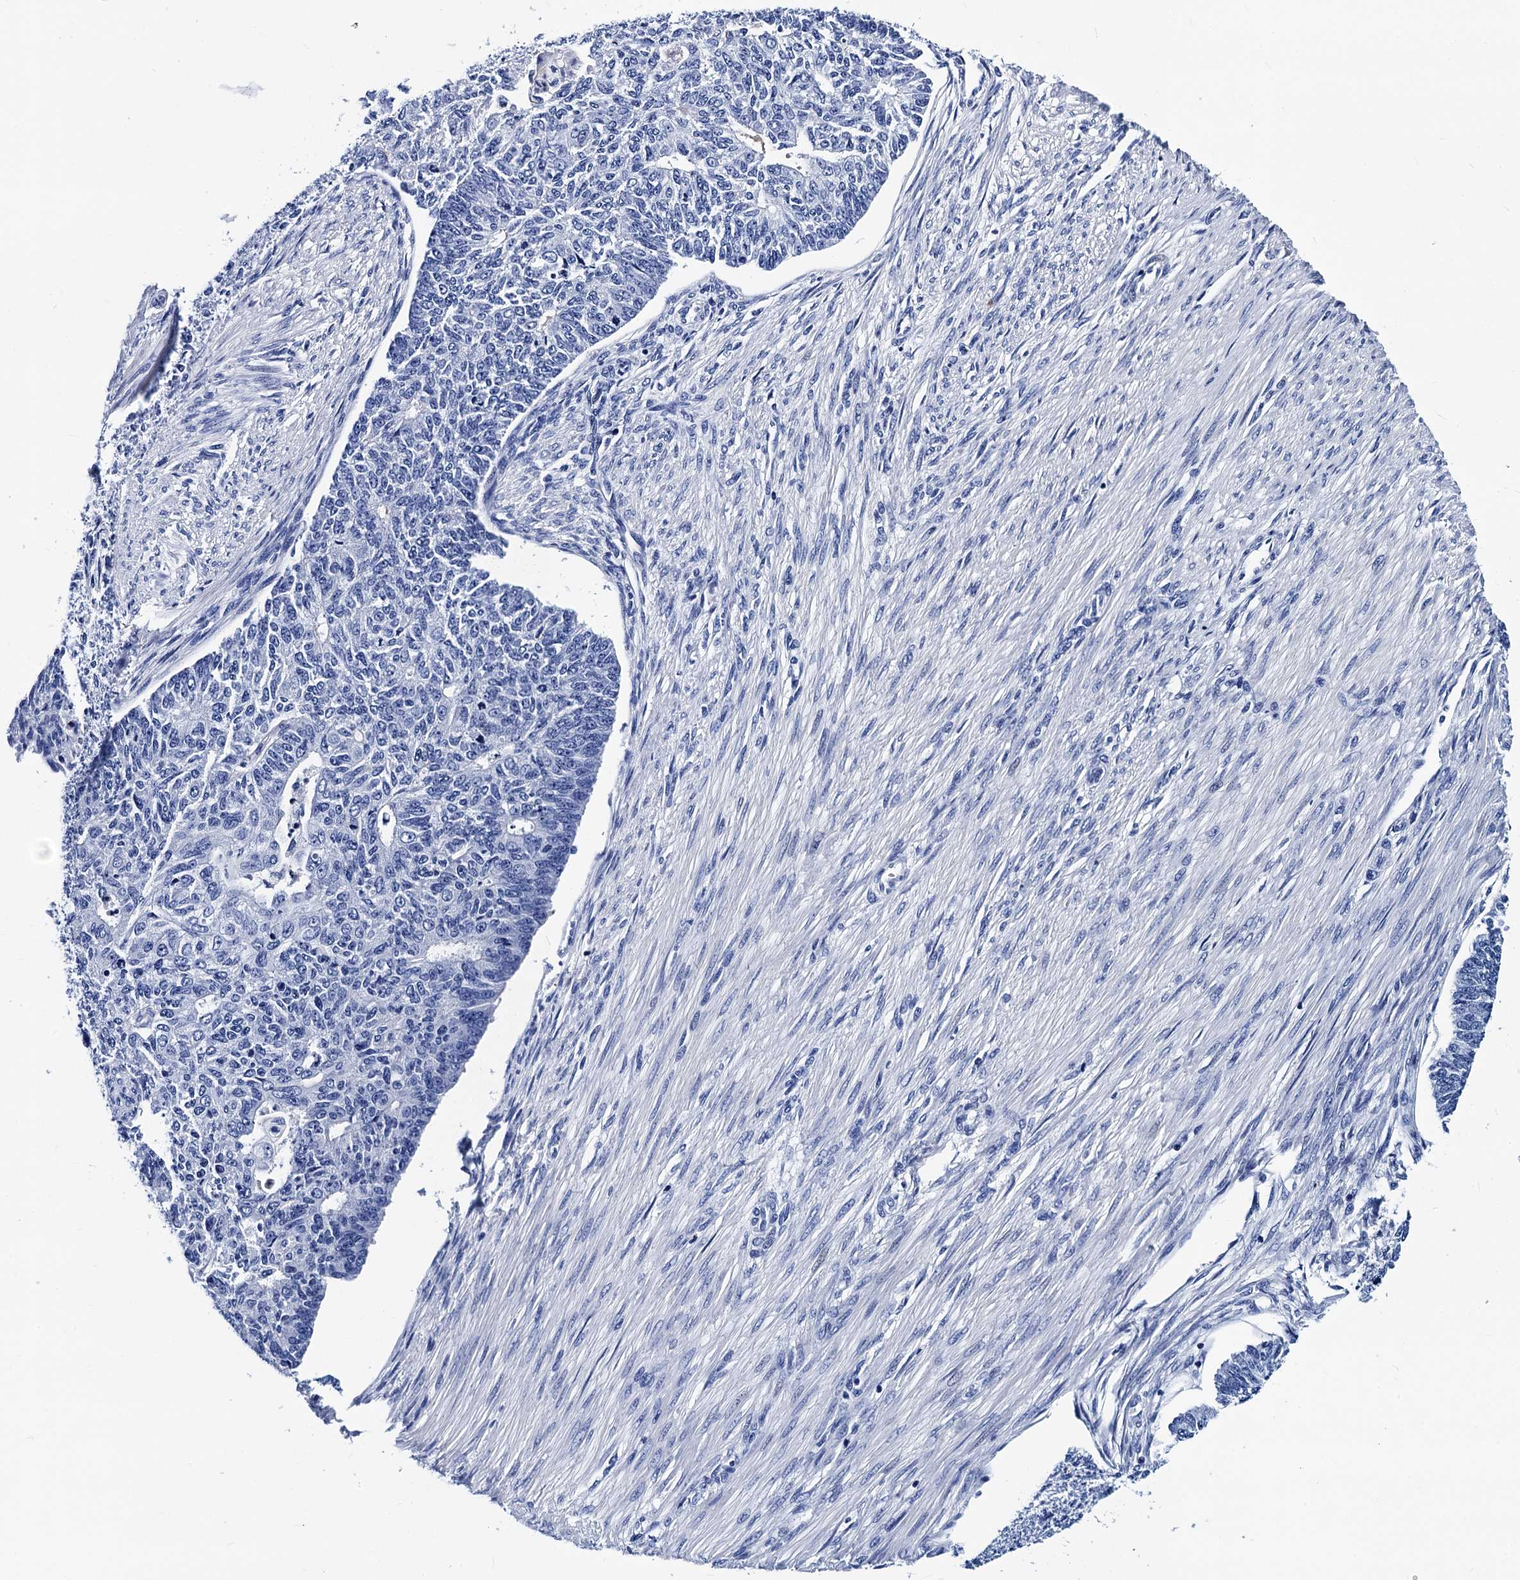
{"staining": {"intensity": "negative", "quantity": "none", "location": "none"}, "tissue": "endometrial cancer", "cell_type": "Tumor cells", "image_type": "cancer", "snomed": [{"axis": "morphology", "description": "Adenocarcinoma, NOS"}, {"axis": "topography", "description": "Endometrium"}], "caption": "Tumor cells are negative for protein expression in human endometrial cancer (adenocarcinoma).", "gene": "MYBPC3", "patient": {"sex": "female", "age": 32}}